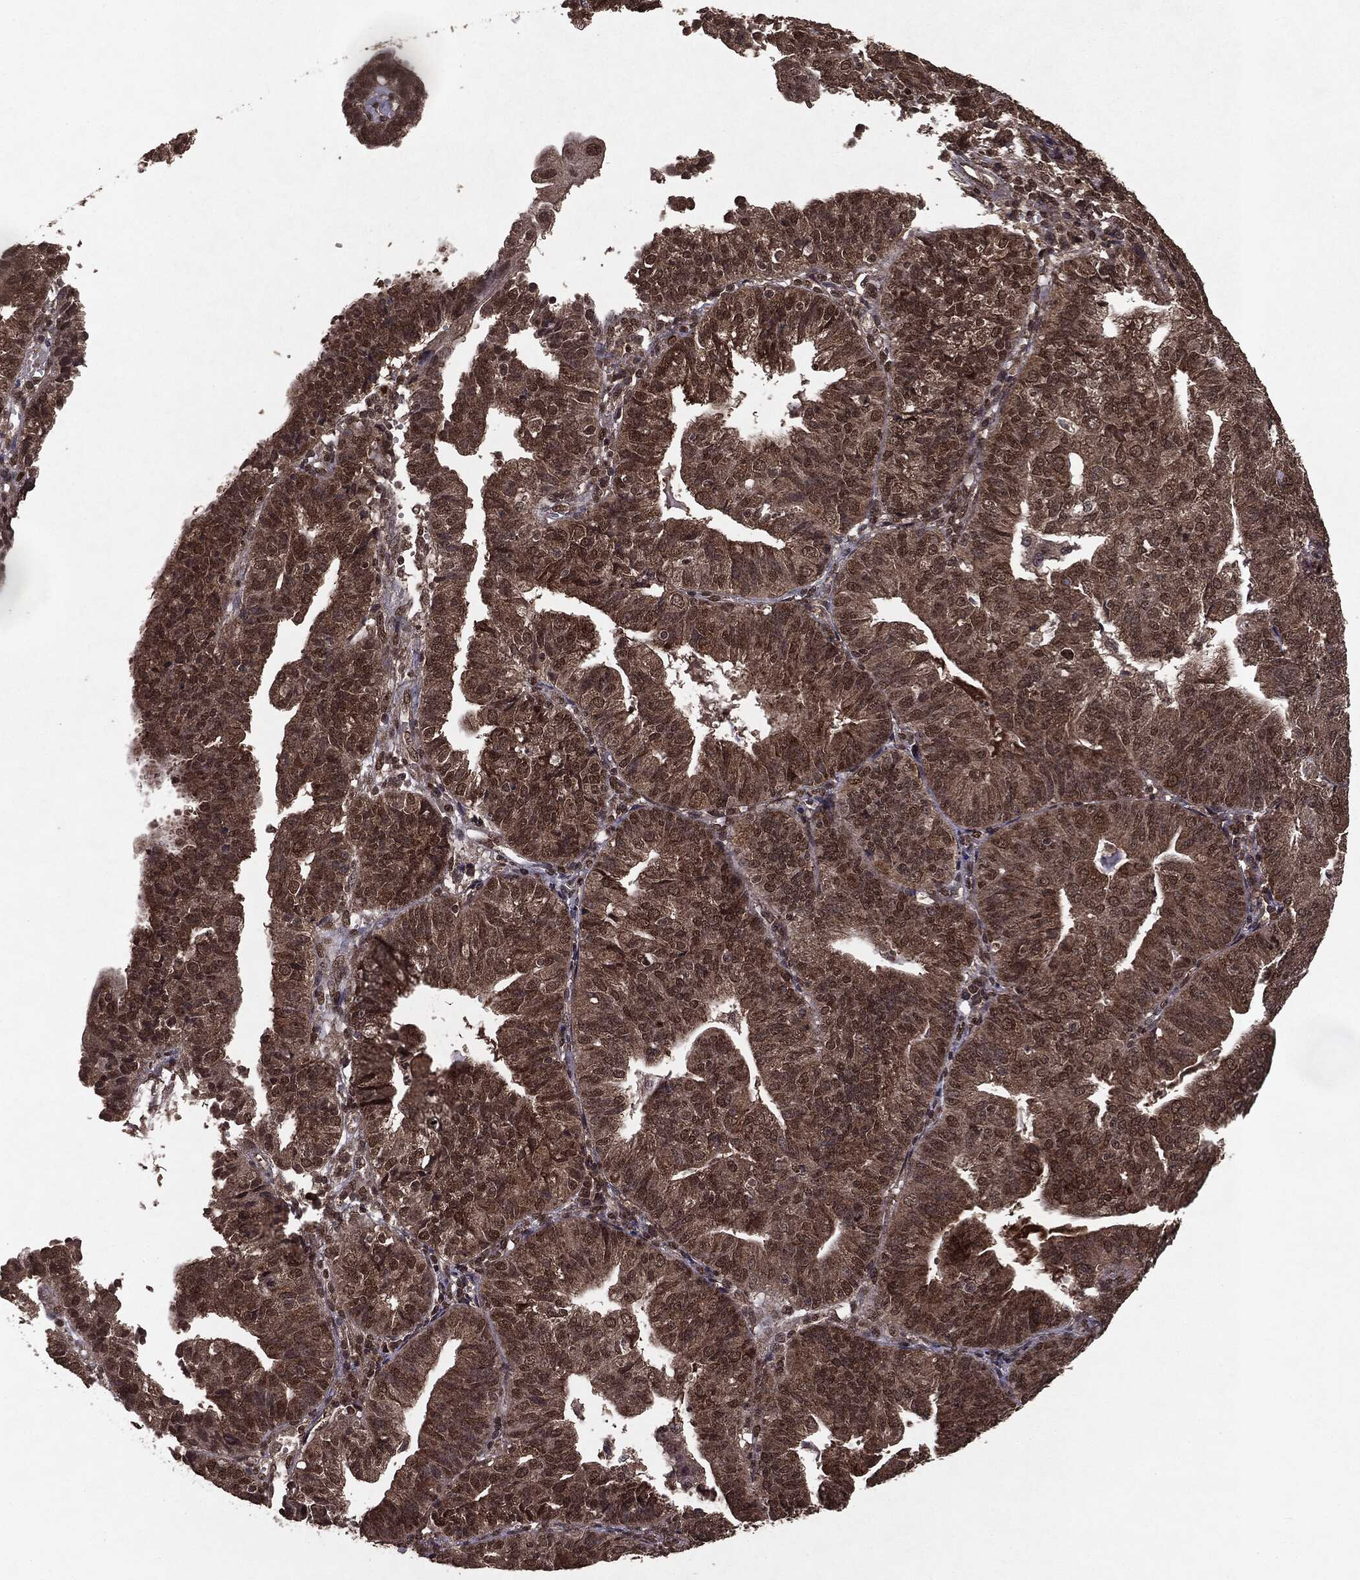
{"staining": {"intensity": "moderate", "quantity": ">75%", "location": "cytoplasmic/membranous,nuclear"}, "tissue": "endometrial cancer", "cell_type": "Tumor cells", "image_type": "cancer", "snomed": [{"axis": "morphology", "description": "Adenocarcinoma, NOS"}, {"axis": "topography", "description": "Endometrium"}], "caption": "Immunohistochemical staining of human endometrial adenocarcinoma shows medium levels of moderate cytoplasmic/membranous and nuclear expression in approximately >75% of tumor cells.", "gene": "PEBP1", "patient": {"sex": "female", "age": 56}}